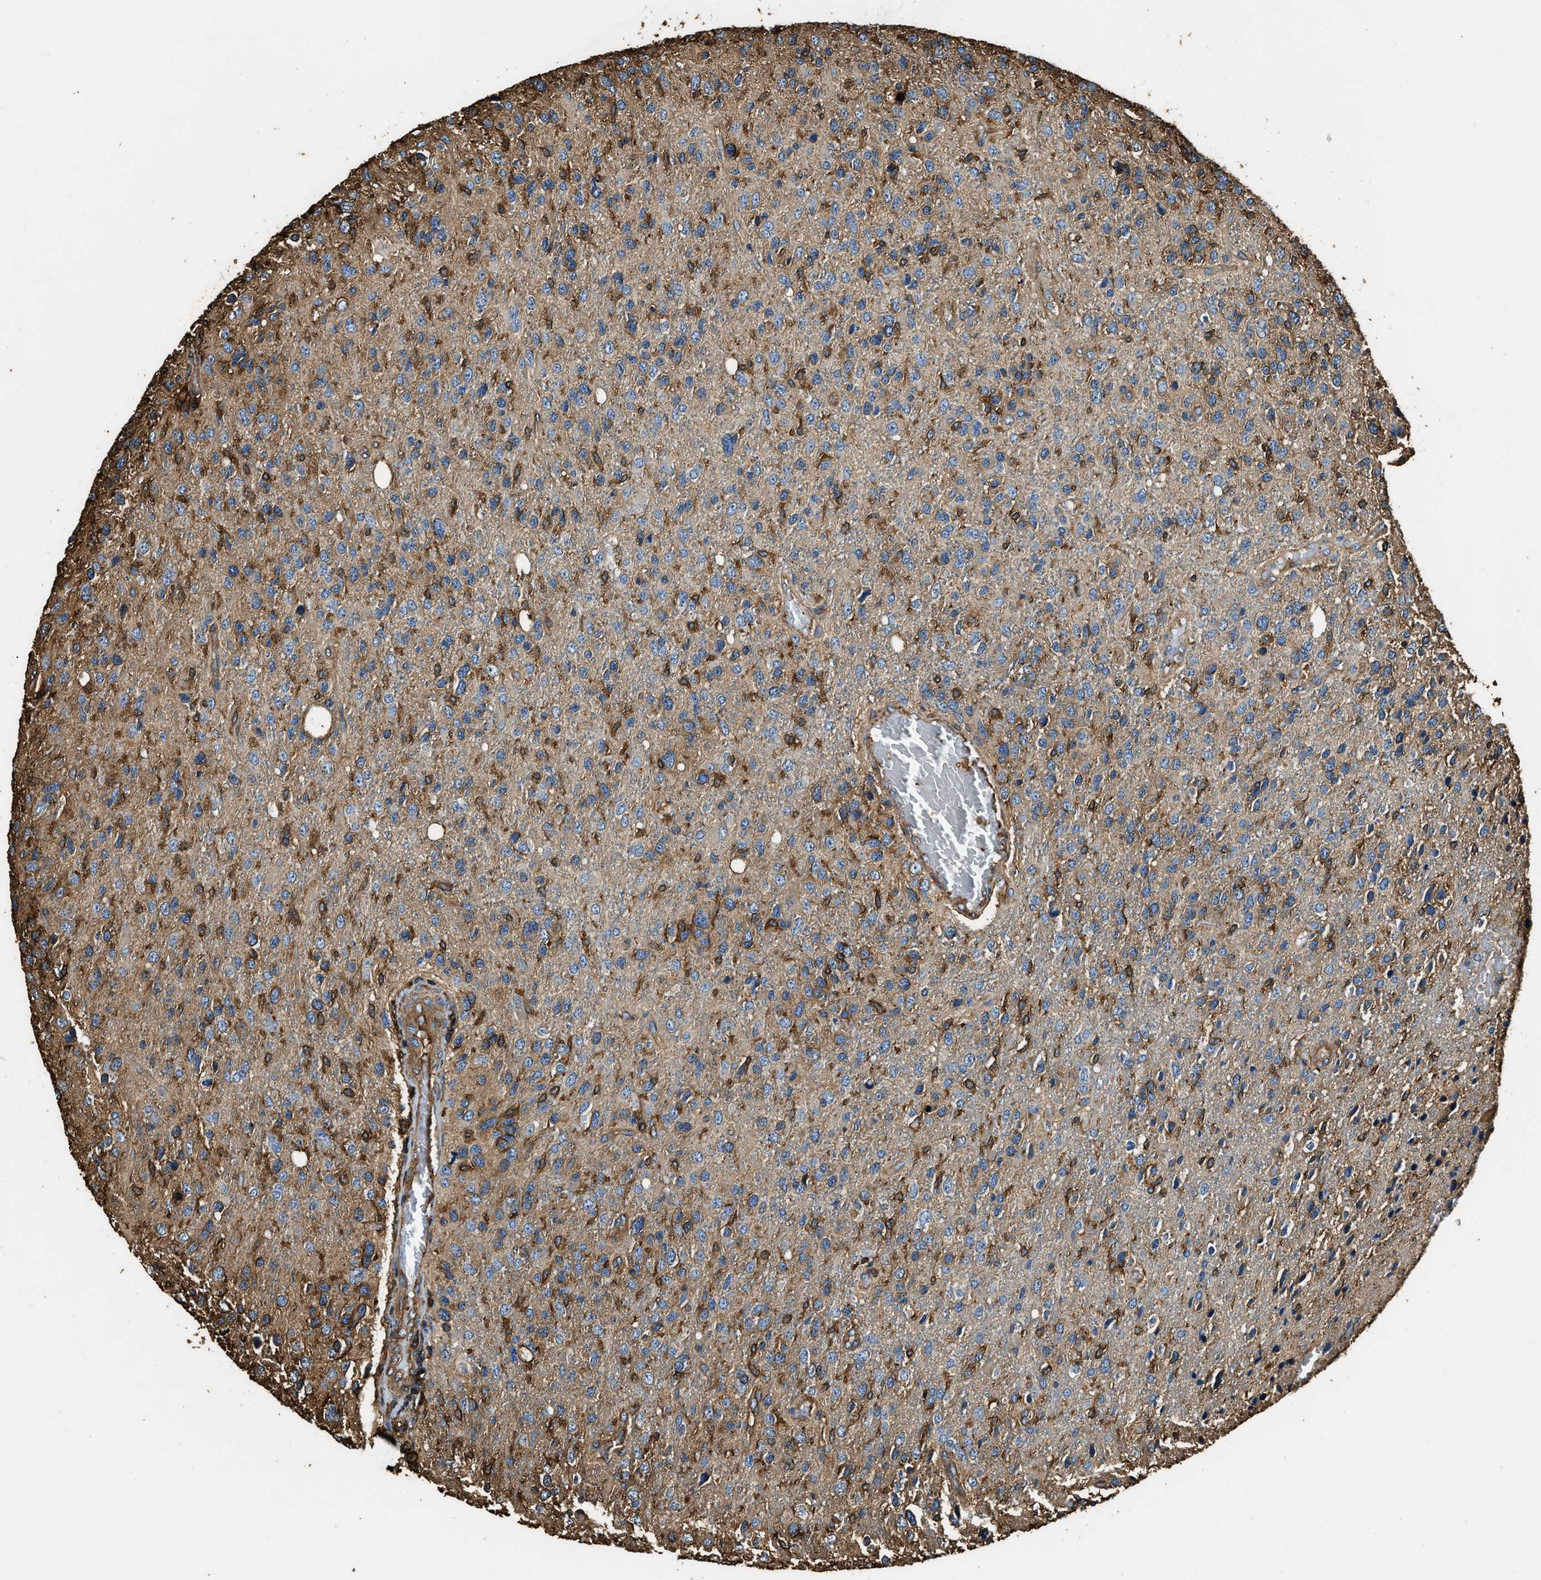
{"staining": {"intensity": "moderate", "quantity": "25%-75%", "location": "cytoplasmic/membranous"}, "tissue": "glioma", "cell_type": "Tumor cells", "image_type": "cancer", "snomed": [{"axis": "morphology", "description": "Glioma, malignant, High grade"}, {"axis": "topography", "description": "Brain"}], "caption": "Malignant glioma (high-grade) stained with IHC reveals moderate cytoplasmic/membranous positivity in about 25%-75% of tumor cells. Nuclei are stained in blue.", "gene": "ACCS", "patient": {"sex": "female", "age": 58}}